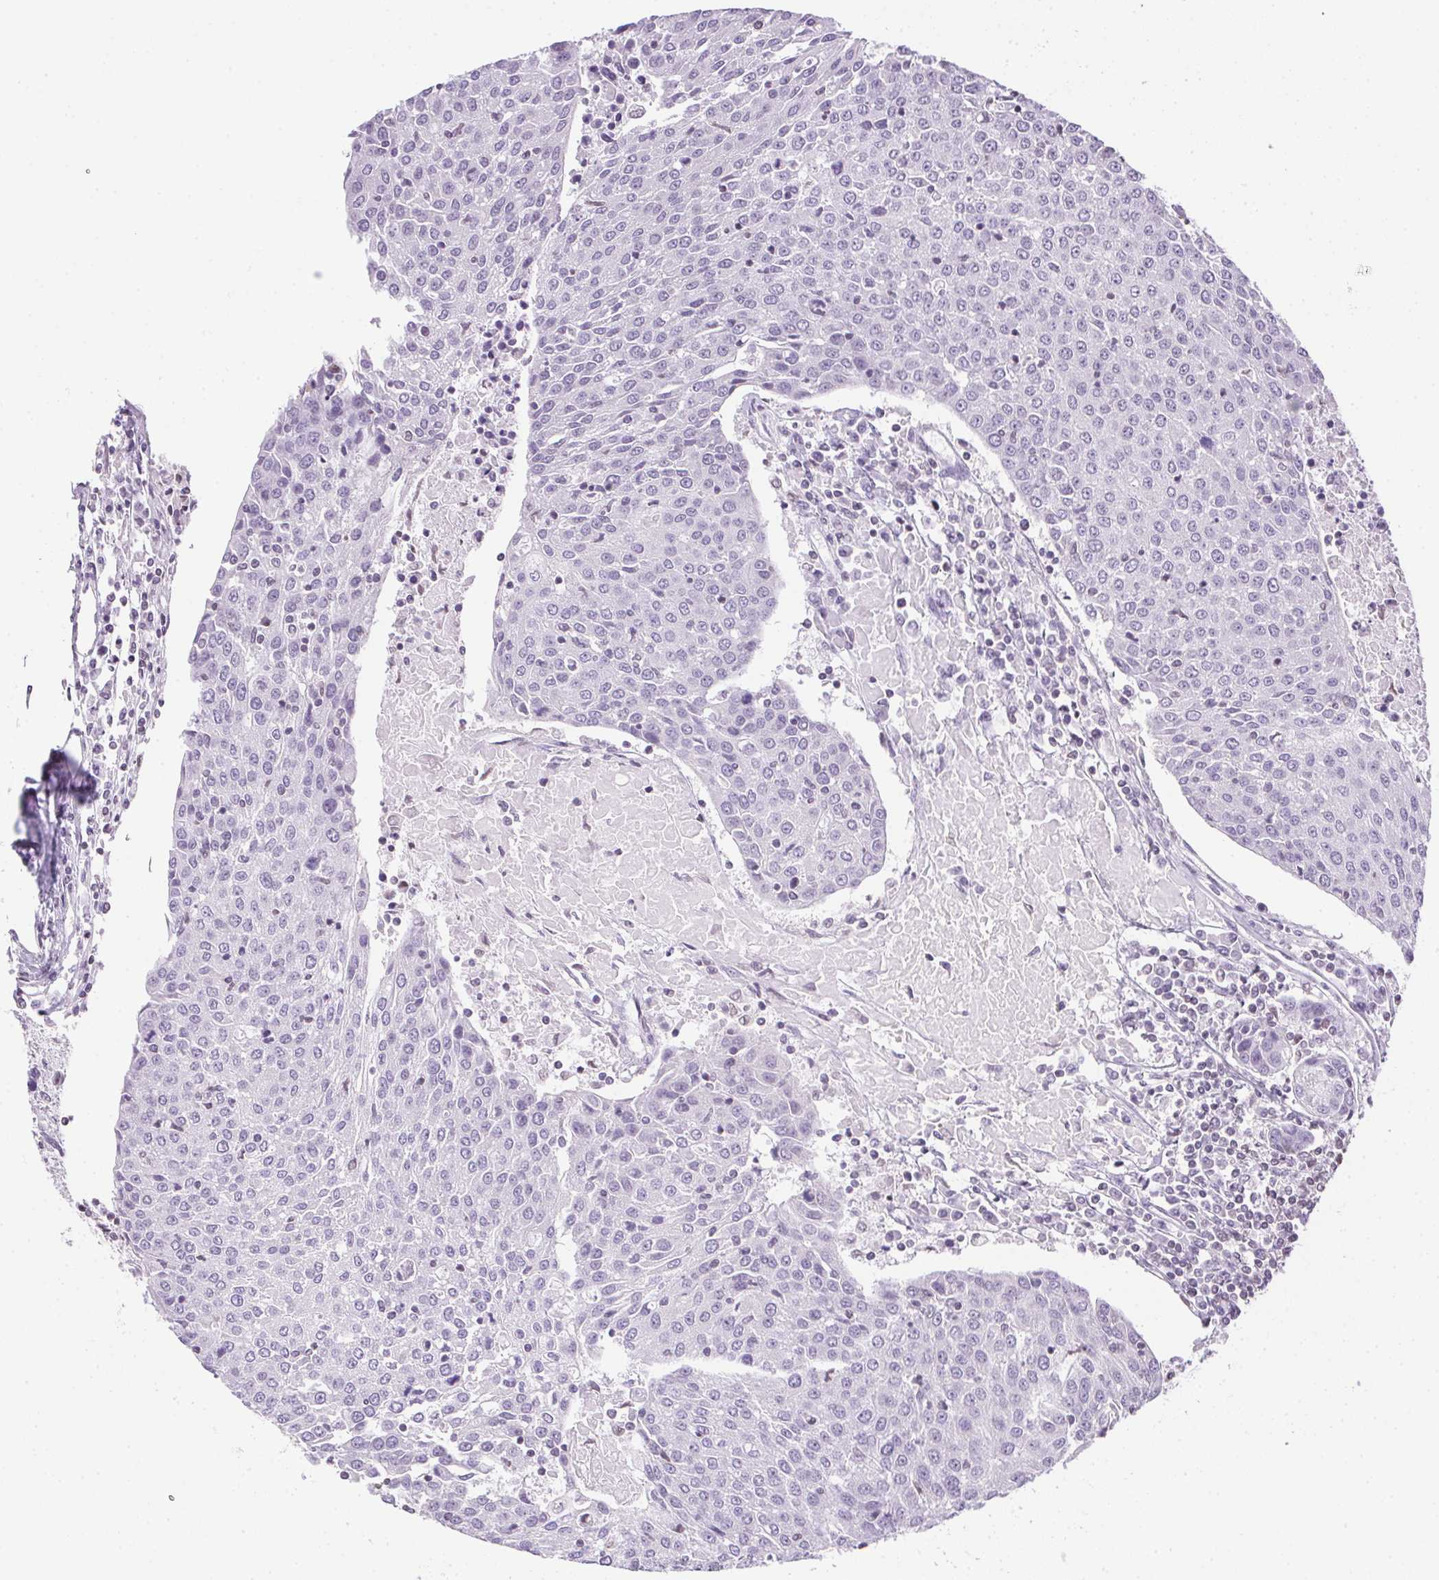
{"staining": {"intensity": "negative", "quantity": "none", "location": "none"}, "tissue": "urothelial cancer", "cell_type": "Tumor cells", "image_type": "cancer", "snomed": [{"axis": "morphology", "description": "Urothelial carcinoma, High grade"}, {"axis": "topography", "description": "Urinary bladder"}], "caption": "Tumor cells show no significant protein positivity in high-grade urothelial carcinoma.", "gene": "PRL", "patient": {"sex": "female", "age": 85}}